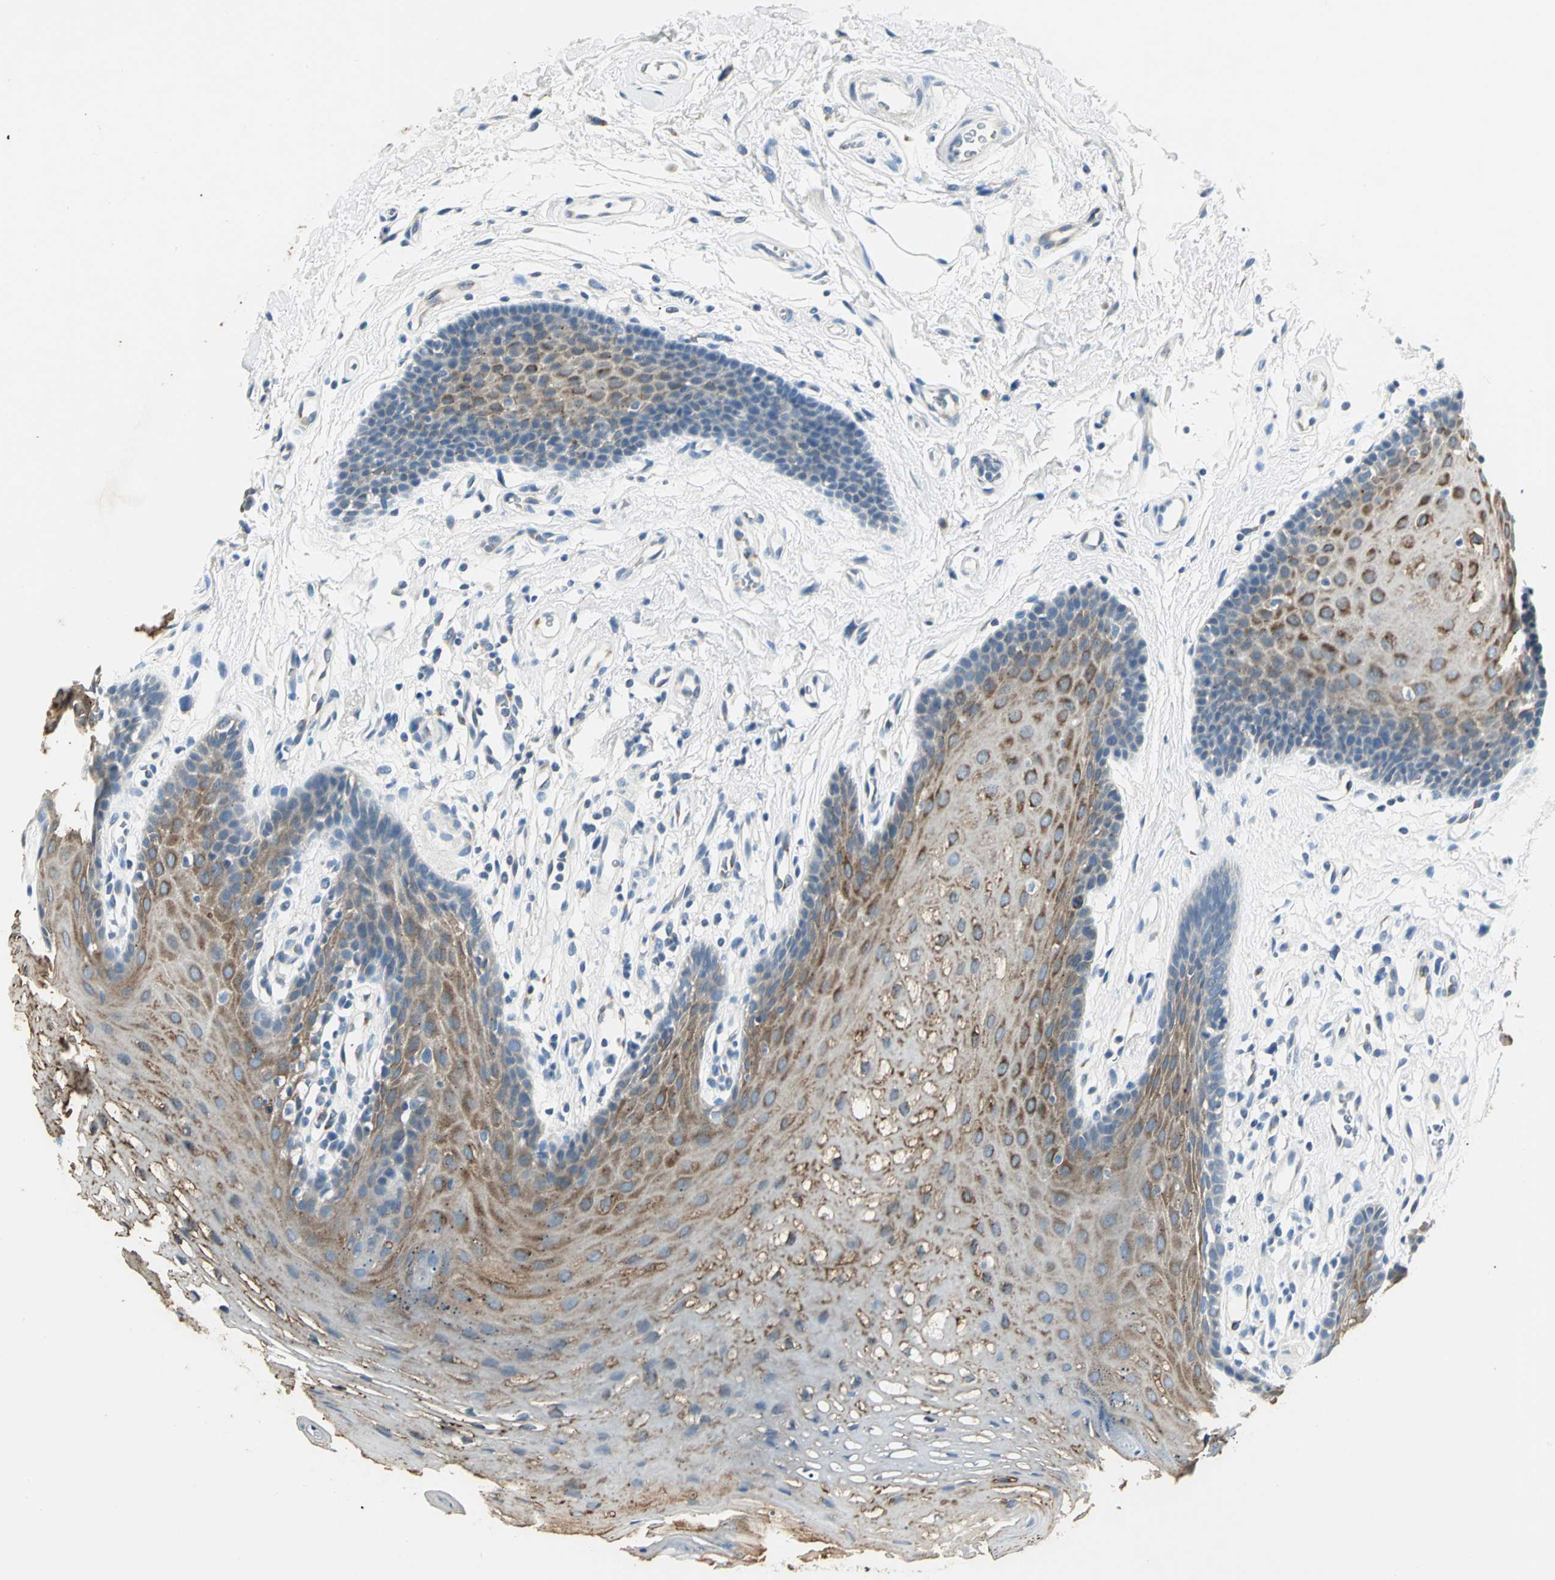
{"staining": {"intensity": "moderate", "quantity": ">75%", "location": "cytoplasmic/membranous"}, "tissue": "oral mucosa", "cell_type": "Squamous epithelial cells", "image_type": "normal", "snomed": [{"axis": "morphology", "description": "Normal tissue, NOS"}, {"axis": "topography", "description": "Oral tissue"}], "caption": "Oral mucosa stained with DAB (3,3'-diaminobenzidine) immunohistochemistry demonstrates medium levels of moderate cytoplasmic/membranous positivity in about >75% of squamous epithelial cells.", "gene": "B3GNT2", "patient": {"sex": "male", "age": 62}}